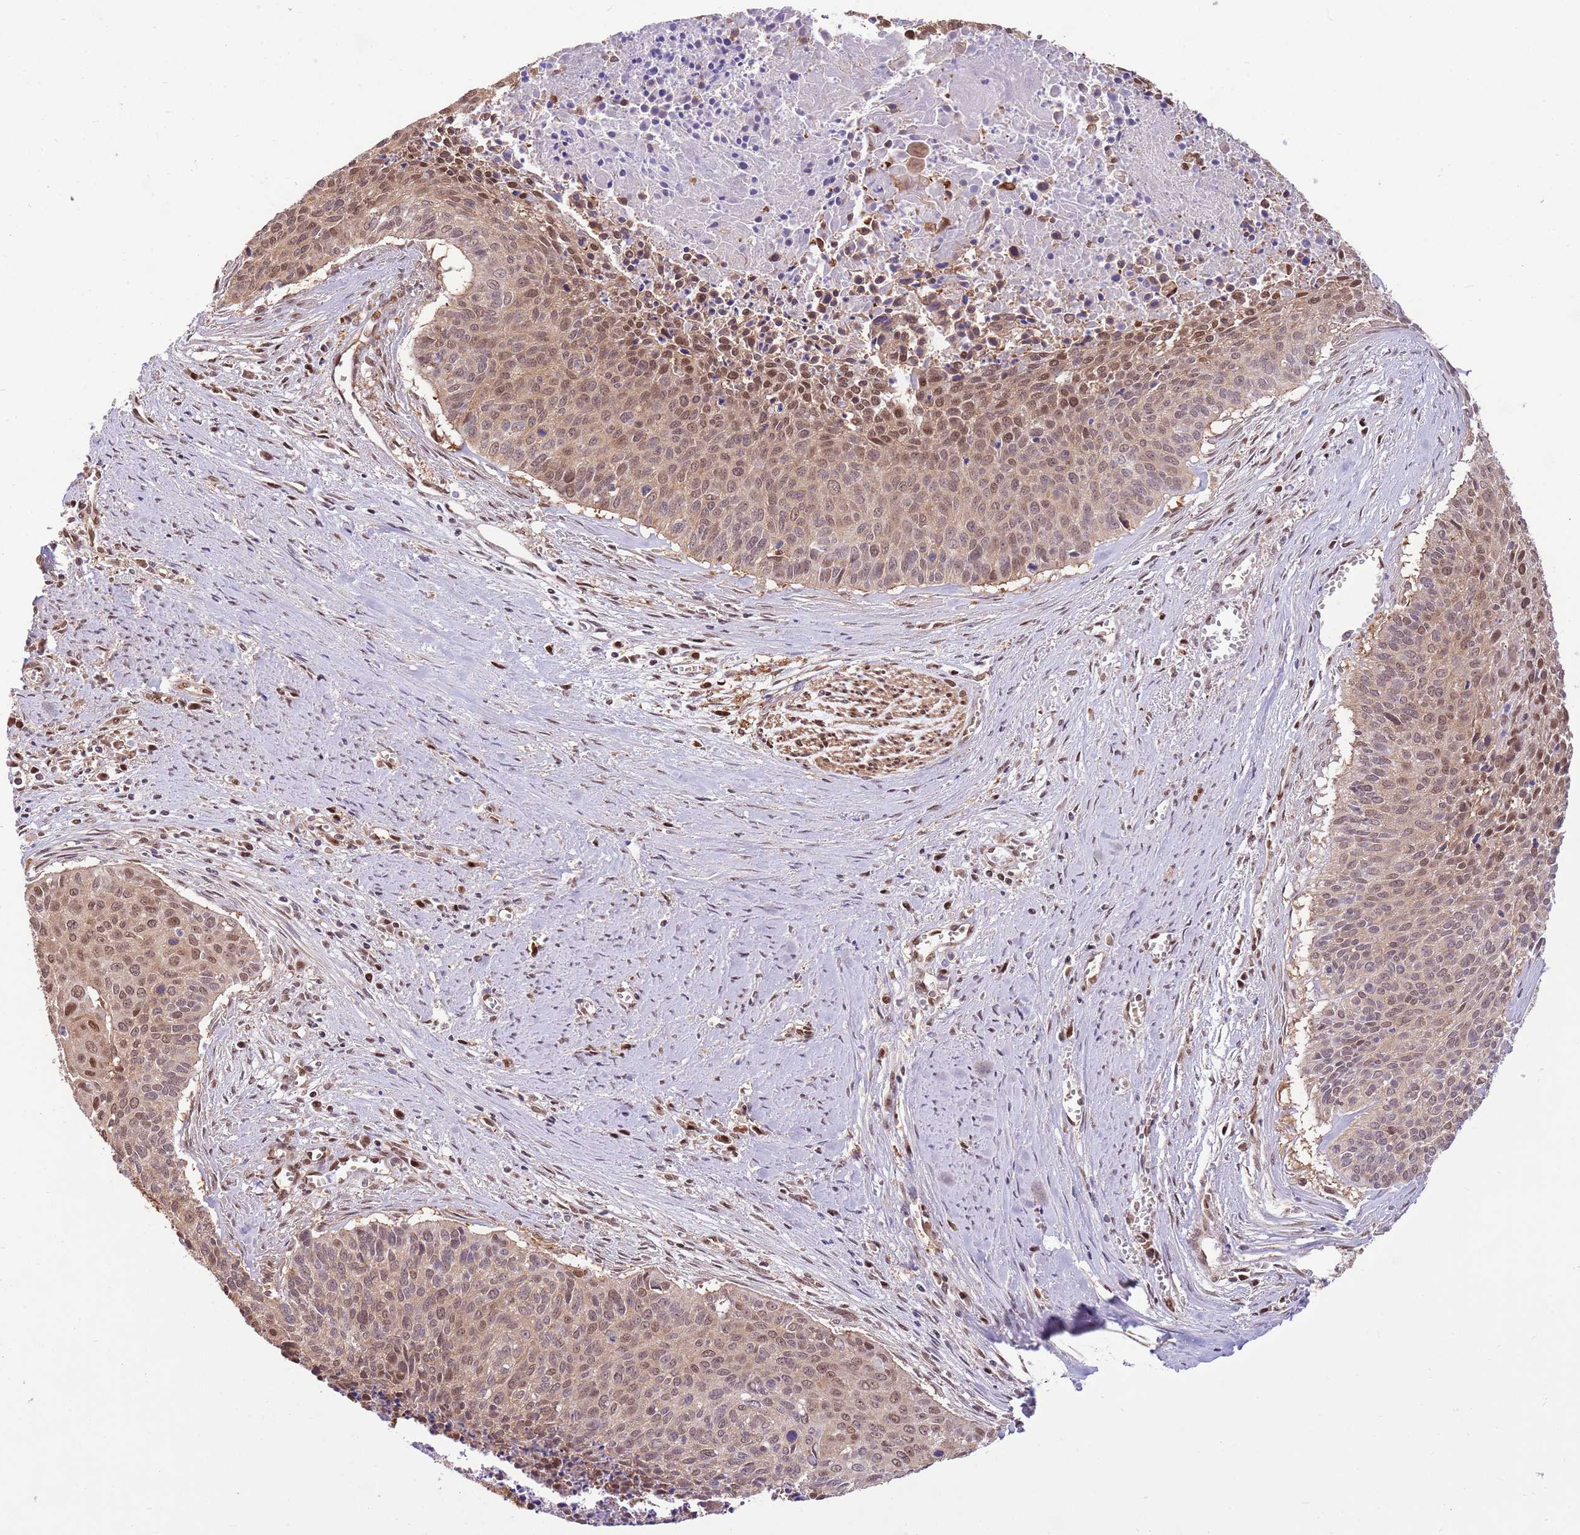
{"staining": {"intensity": "moderate", "quantity": ">75%", "location": "nuclear"}, "tissue": "cervical cancer", "cell_type": "Tumor cells", "image_type": "cancer", "snomed": [{"axis": "morphology", "description": "Squamous cell carcinoma, NOS"}, {"axis": "topography", "description": "Cervix"}], "caption": "Protein staining by immunohistochemistry exhibits moderate nuclear staining in about >75% of tumor cells in cervical cancer (squamous cell carcinoma). (DAB (3,3'-diaminobenzidine) = brown stain, brightfield microscopy at high magnification).", "gene": "NSFL1C", "patient": {"sex": "female", "age": 55}}